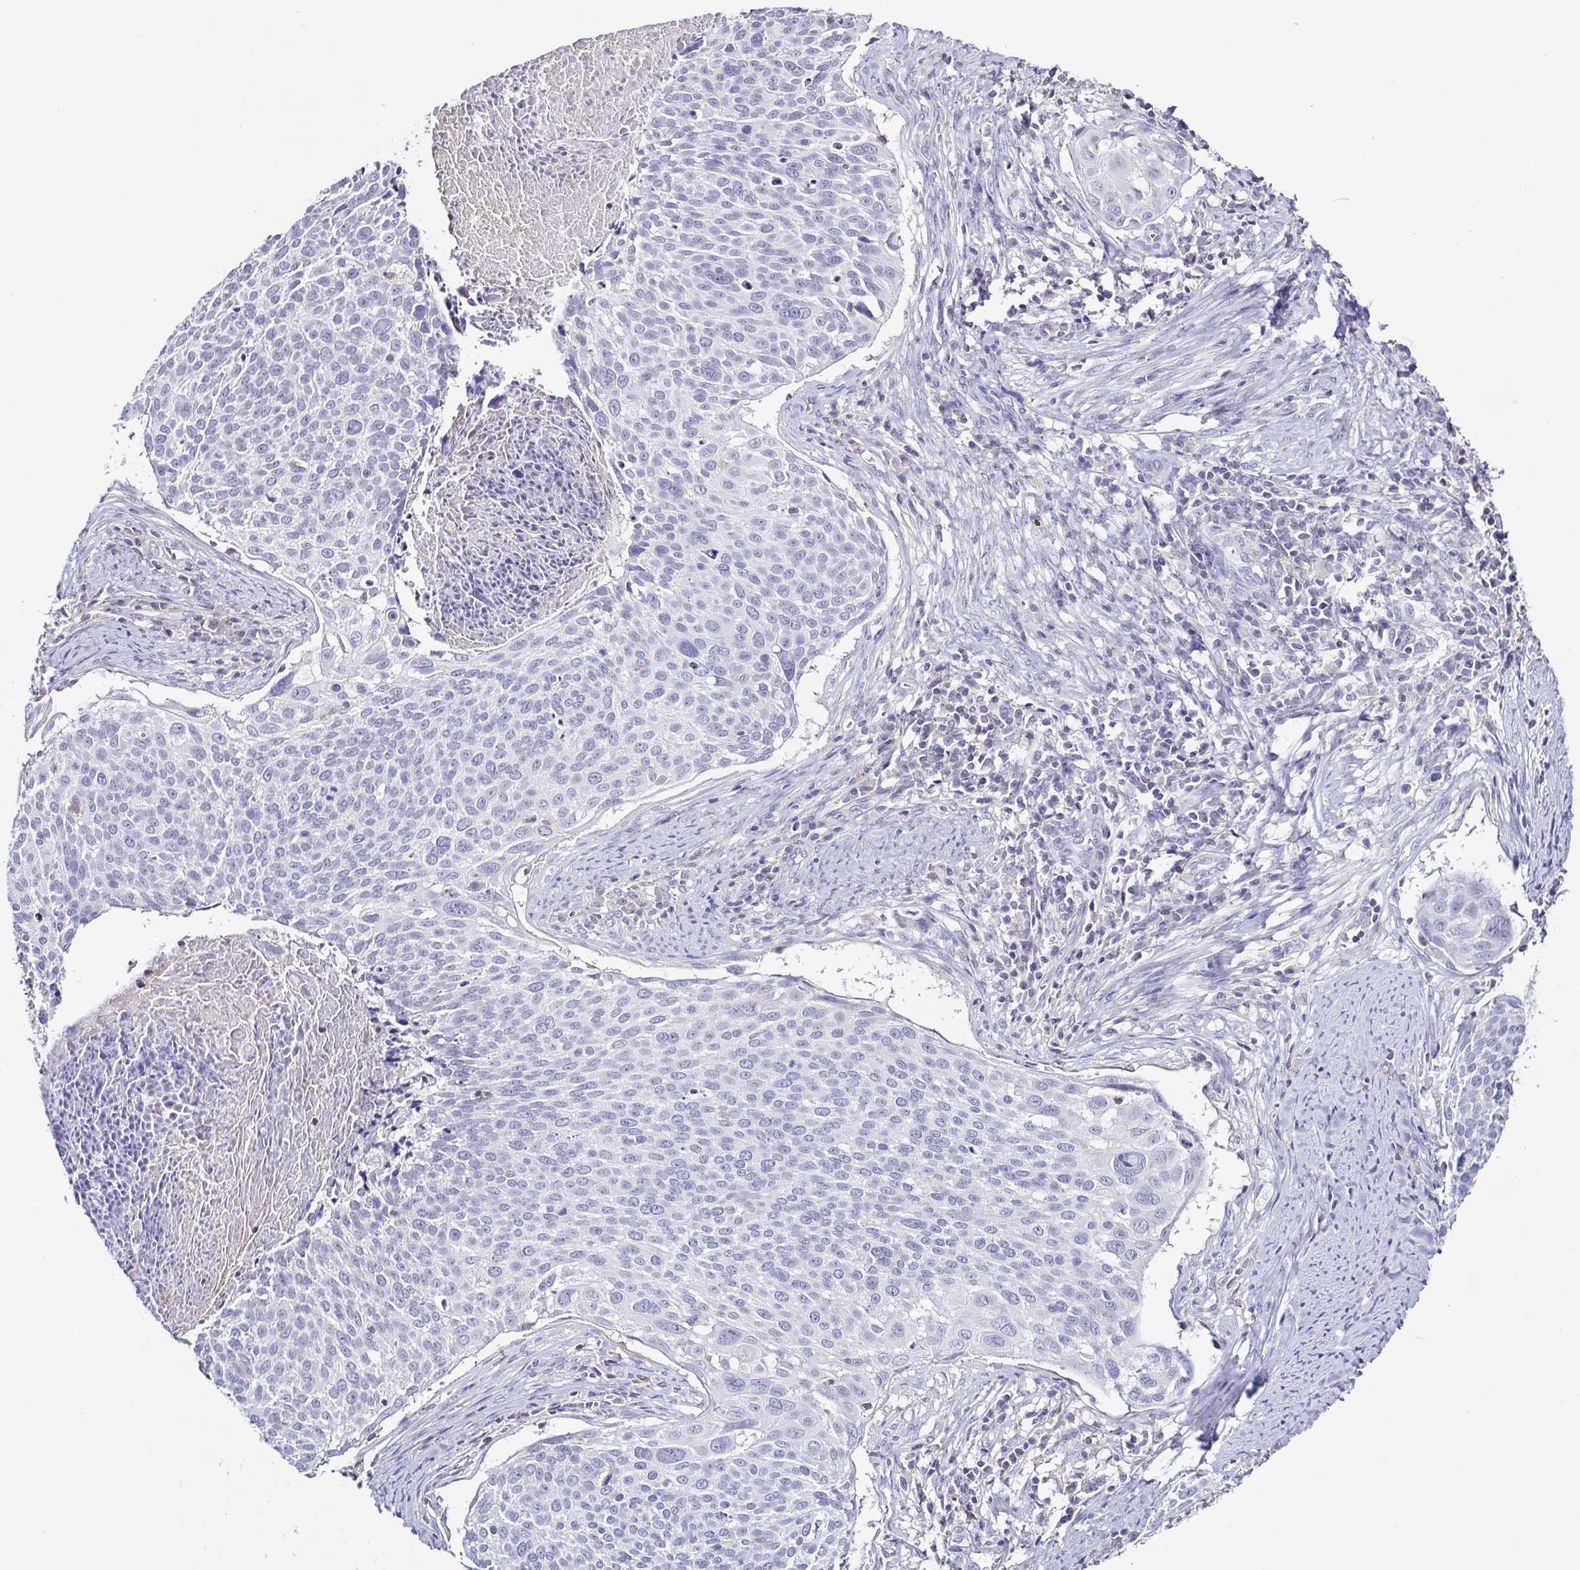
{"staining": {"intensity": "negative", "quantity": "none", "location": "none"}, "tissue": "cervical cancer", "cell_type": "Tumor cells", "image_type": "cancer", "snomed": [{"axis": "morphology", "description": "Squamous cell carcinoma, NOS"}, {"axis": "topography", "description": "Cervix"}], "caption": "High power microscopy histopathology image of an IHC micrograph of squamous cell carcinoma (cervical), revealing no significant expression in tumor cells.", "gene": "TNNT2", "patient": {"sex": "female", "age": 39}}